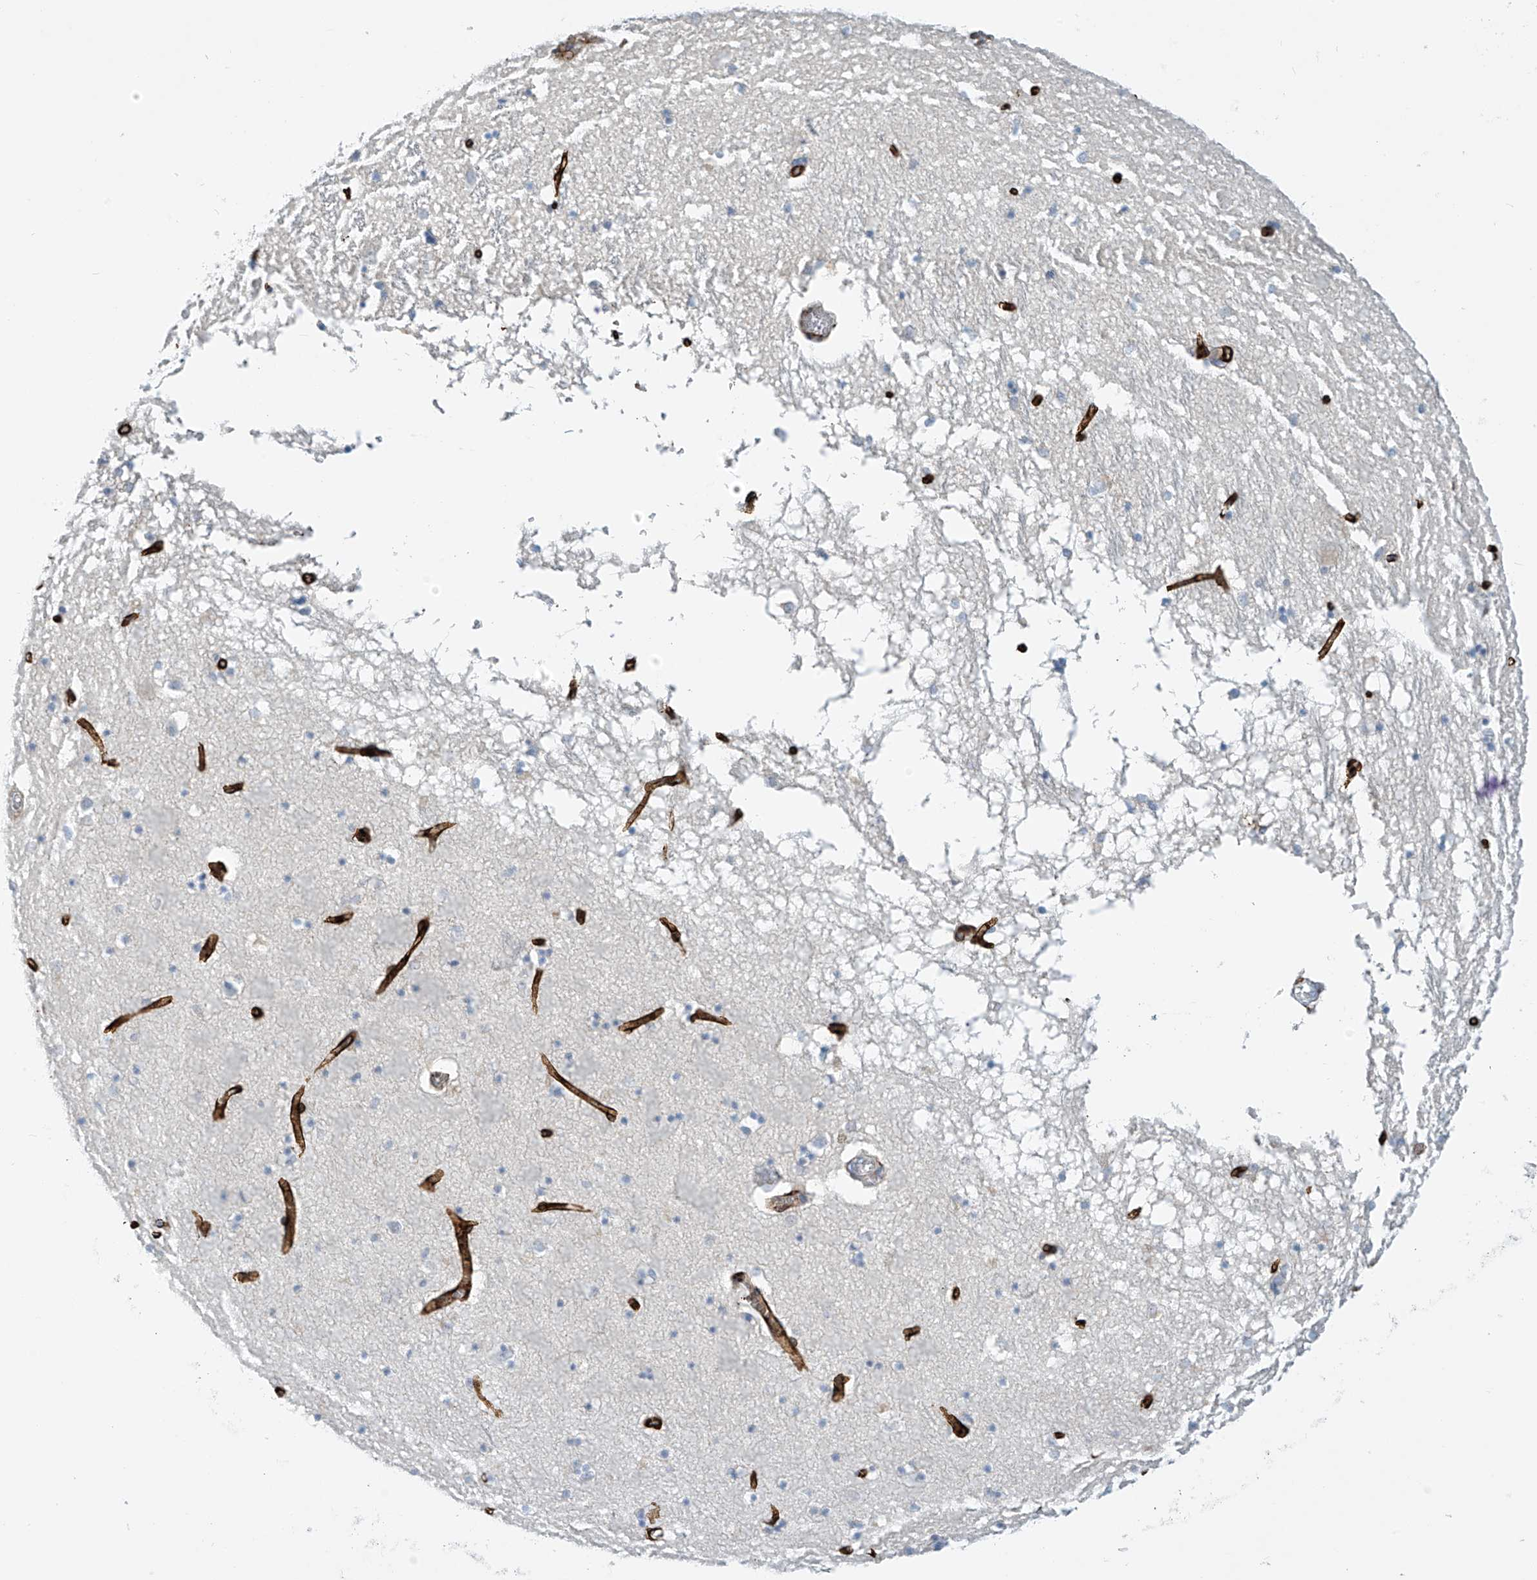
{"staining": {"intensity": "negative", "quantity": "none", "location": "none"}, "tissue": "hippocampus", "cell_type": "Glial cells", "image_type": "normal", "snomed": [{"axis": "morphology", "description": "Normal tissue, NOS"}, {"axis": "topography", "description": "Hippocampus"}], "caption": "High power microscopy micrograph of an immunohistochemistry (IHC) micrograph of normal hippocampus, revealing no significant staining in glial cells.", "gene": "SLC6A12", "patient": {"sex": "male", "age": 70}}